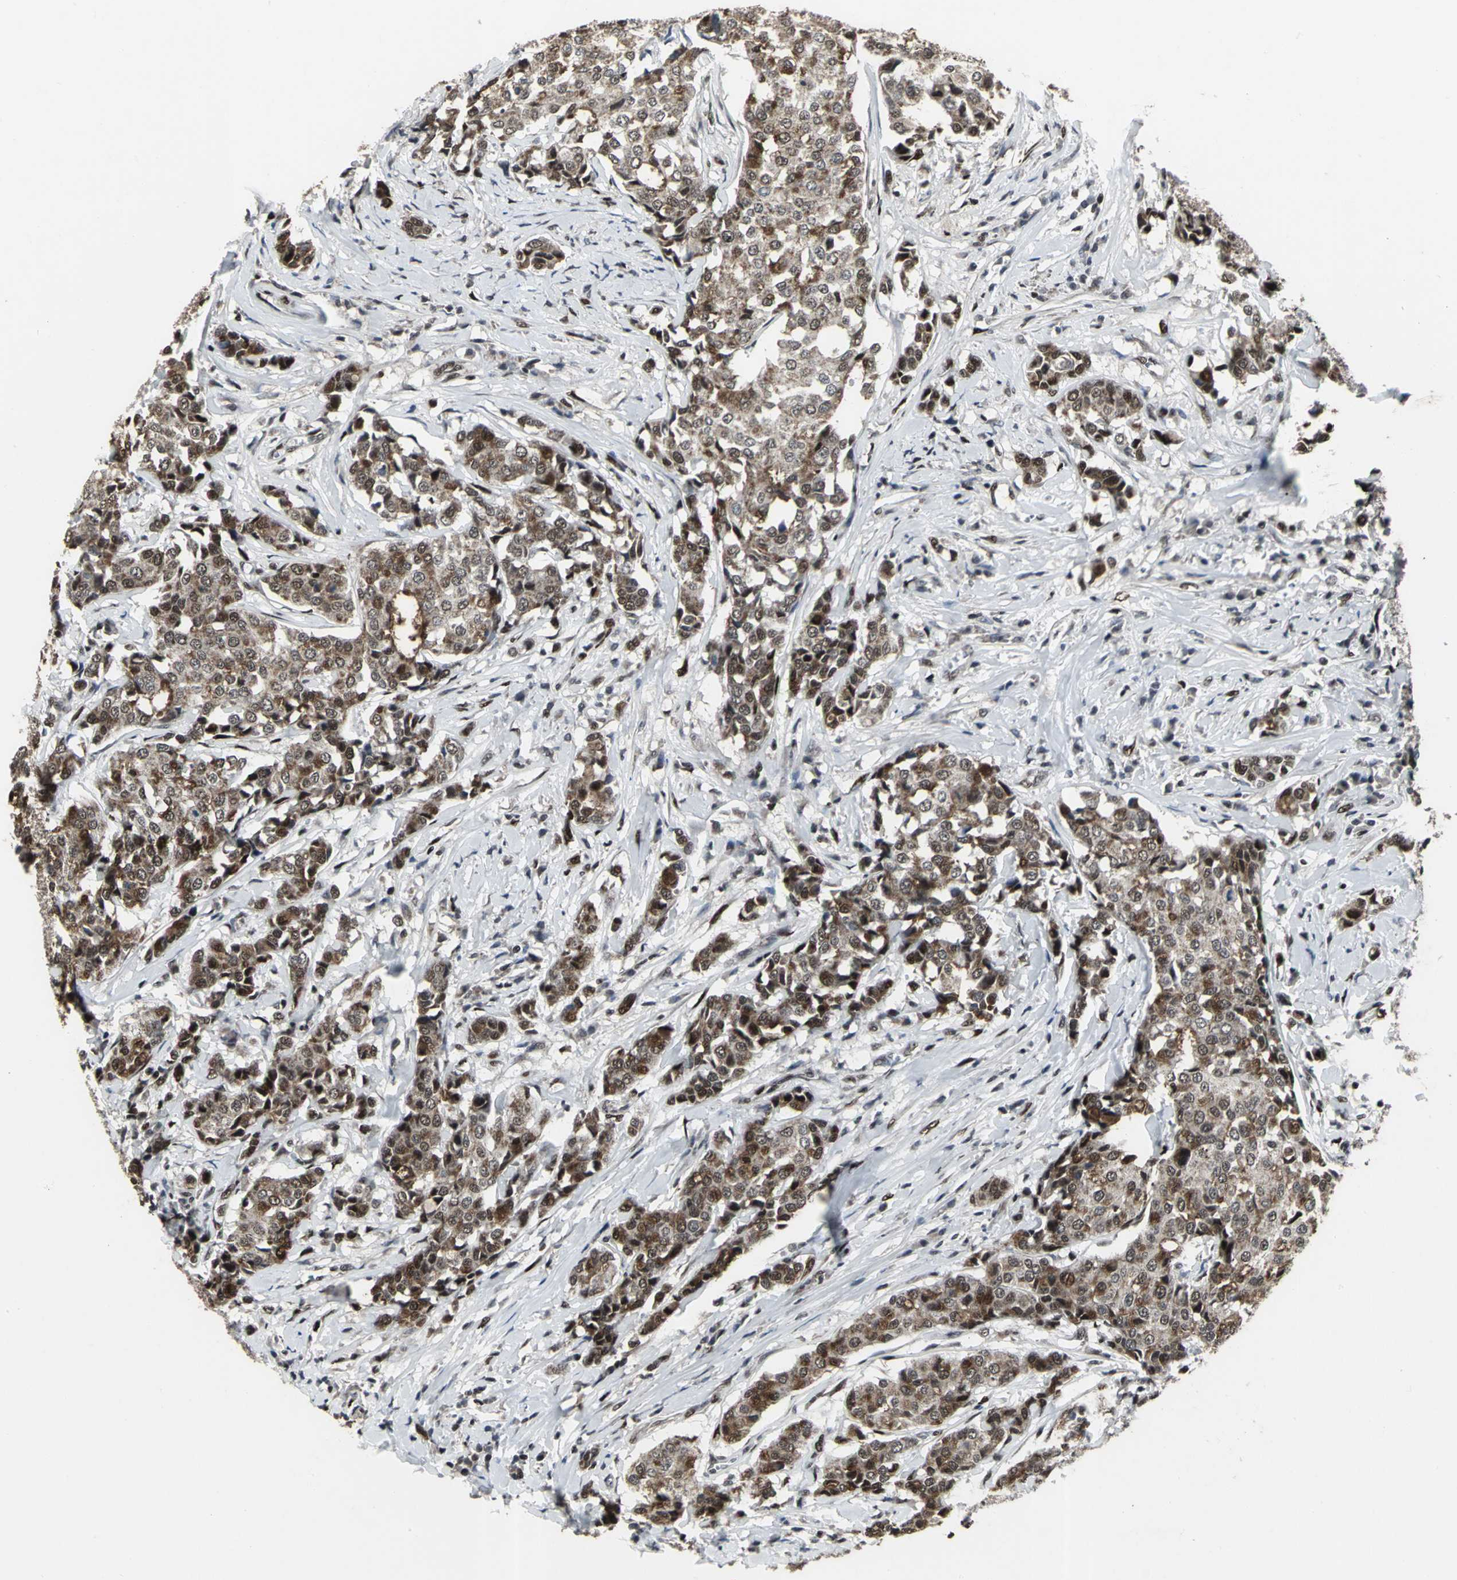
{"staining": {"intensity": "moderate", "quantity": "25%-75%", "location": "nuclear"}, "tissue": "breast cancer", "cell_type": "Tumor cells", "image_type": "cancer", "snomed": [{"axis": "morphology", "description": "Duct carcinoma"}, {"axis": "topography", "description": "Breast"}], "caption": "Invasive ductal carcinoma (breast) tissue exhibits moderate nuclear expression in about 25%-75% of tumor cells", "gene": "SRF", "patient": {"sex": "female", "age": 27}}